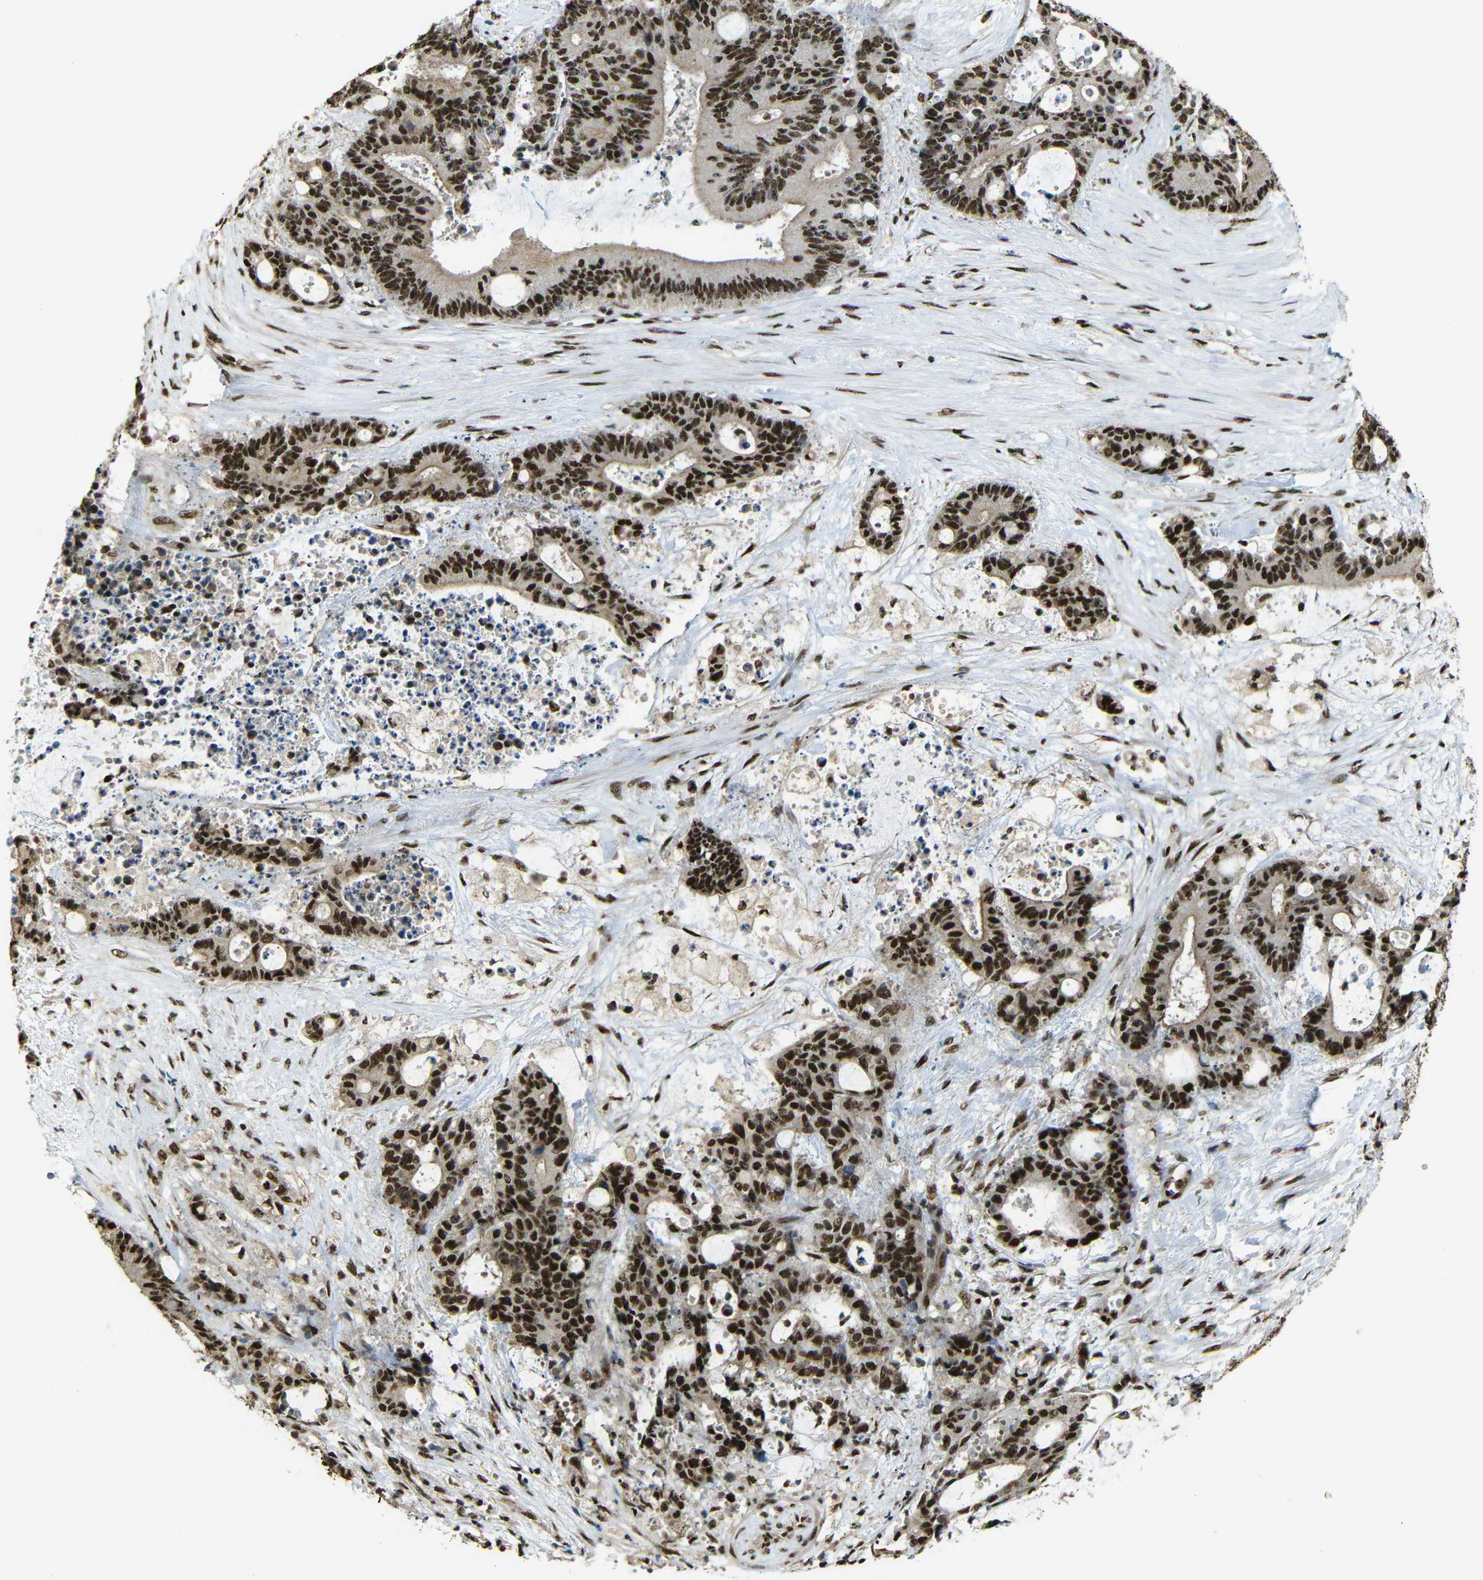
{"staining": {"intensity": "strong", "quantity": ">75%", "location": "cytoplasmic/membranous,nuclear"}, "tissue": "liver cancer", "cell_type": "Tumor cells", "image_type": "cancer", "snomed": [{"axis": "morphology", "description": "Normal tissue, NOS"}, {"axis": "morphology", "description": "Cholangiocarcinoma"}, {"axis": "topography", "description": "Liver"}, {"axis": "topography", "description": "Peripheral nerve tissue"}], "caption": "DAB (3,3'-diaminobenzidine) immunohistochemical staining of human cholangiocarcinoma (liver) exhibits strong cytoplasmic/membranous and nuclear protein staining in approximately >75% of tumor cells.", "gene": "TCF7L2", "patient": {"sex": "female", "age": 73}}